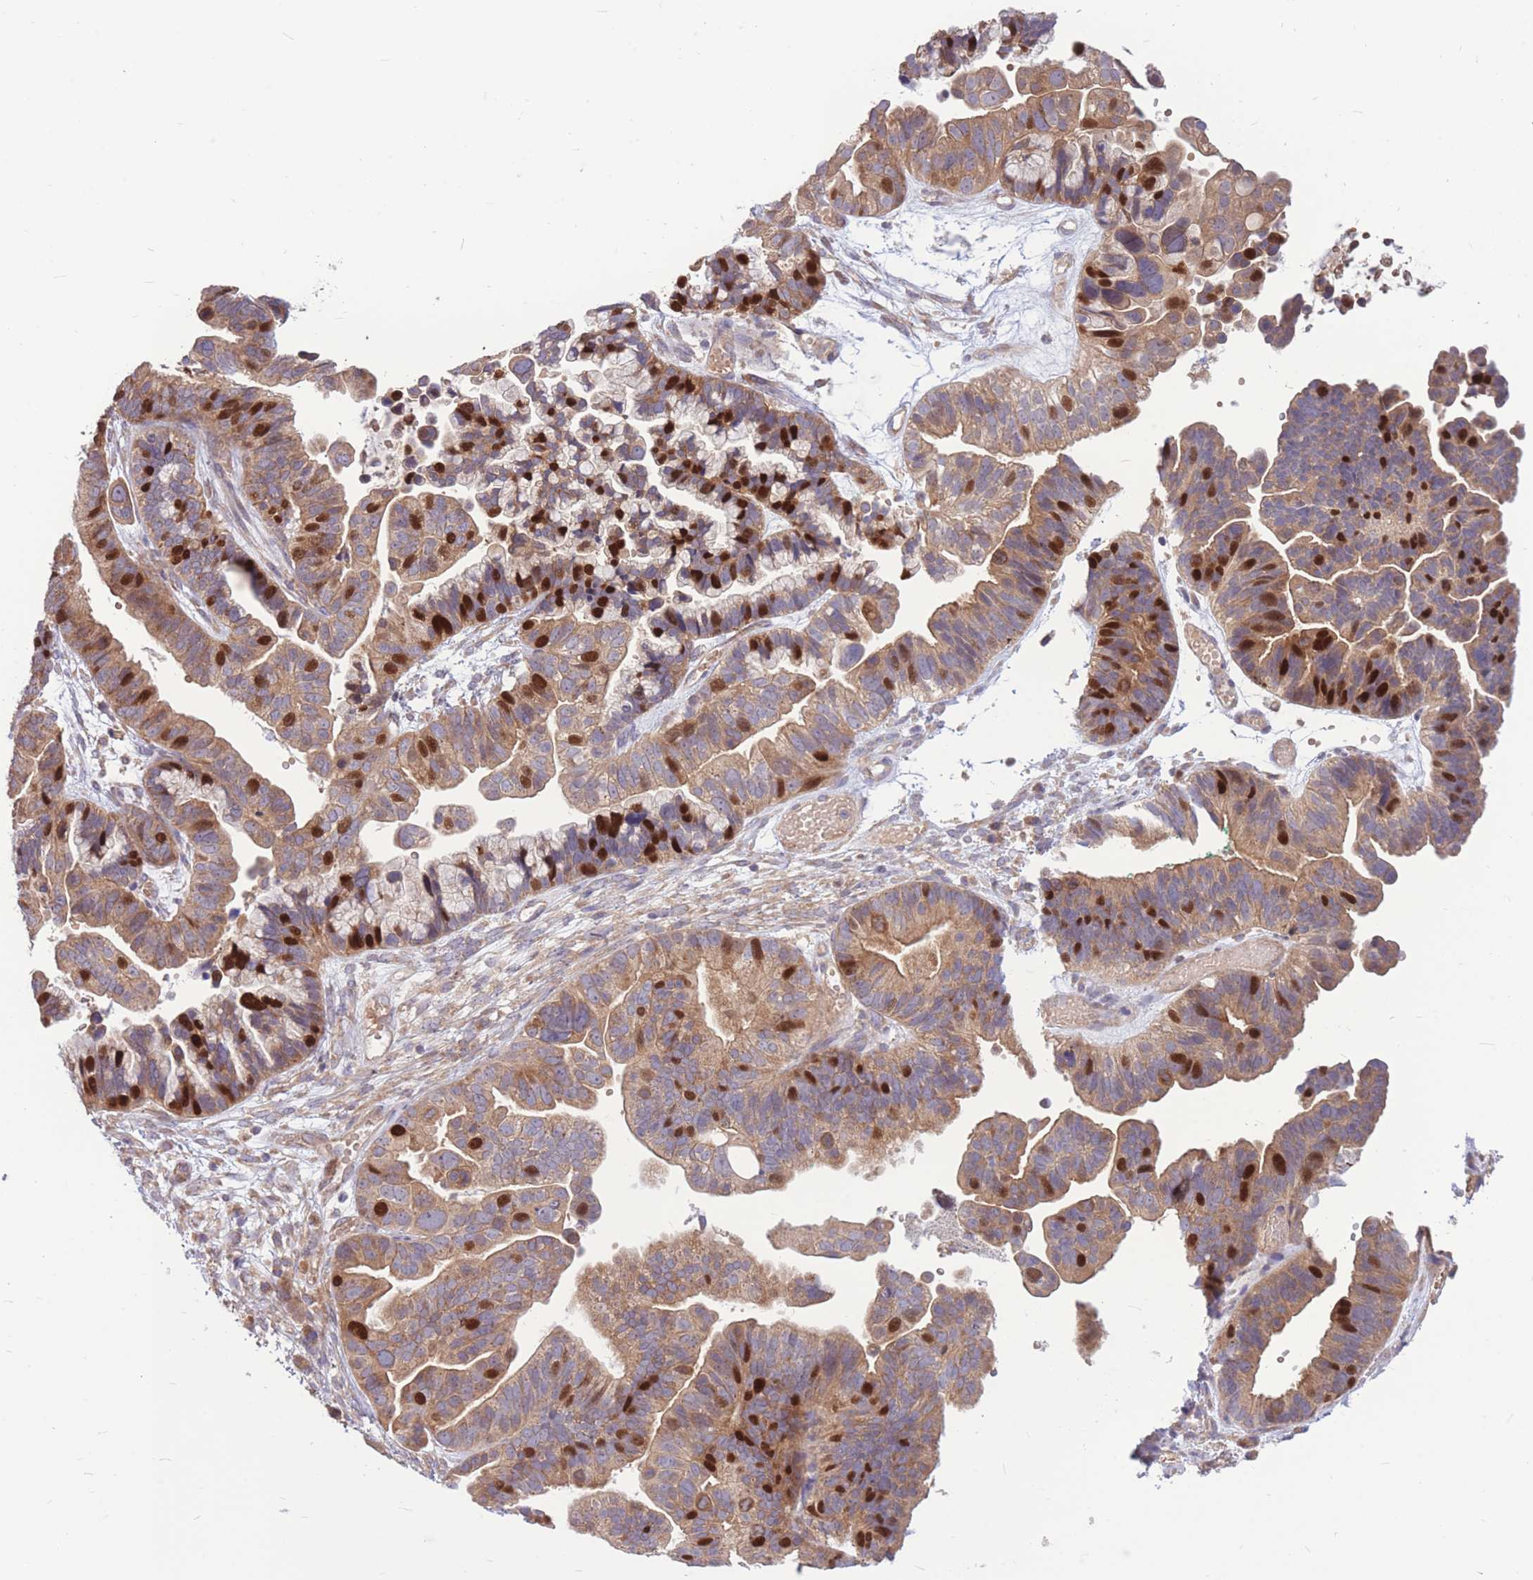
{"staining": {"intensity": "strong", "quantity": "25%-75%", "location": "cytoplasmic/membranous,nuclear"}, "tissue": "ovarian cancer", "cell_type": "Tumor cells", "image_type": "cancer", "snomed": [{"axis": "morphology", "description": "Cystadenocarcinoma, serous, NOS"}, {"axis": "topography", "description": "Ovary"}], "caption": "Tumor cells show high levels of strong cytoplasmic/membranous and nuclear expression in about 25%-75% of cells in ovarian cancer (serous cystadenocarcinoma).", "gene": "GMNN", "patient": {"sex": "female", "age": 56}}